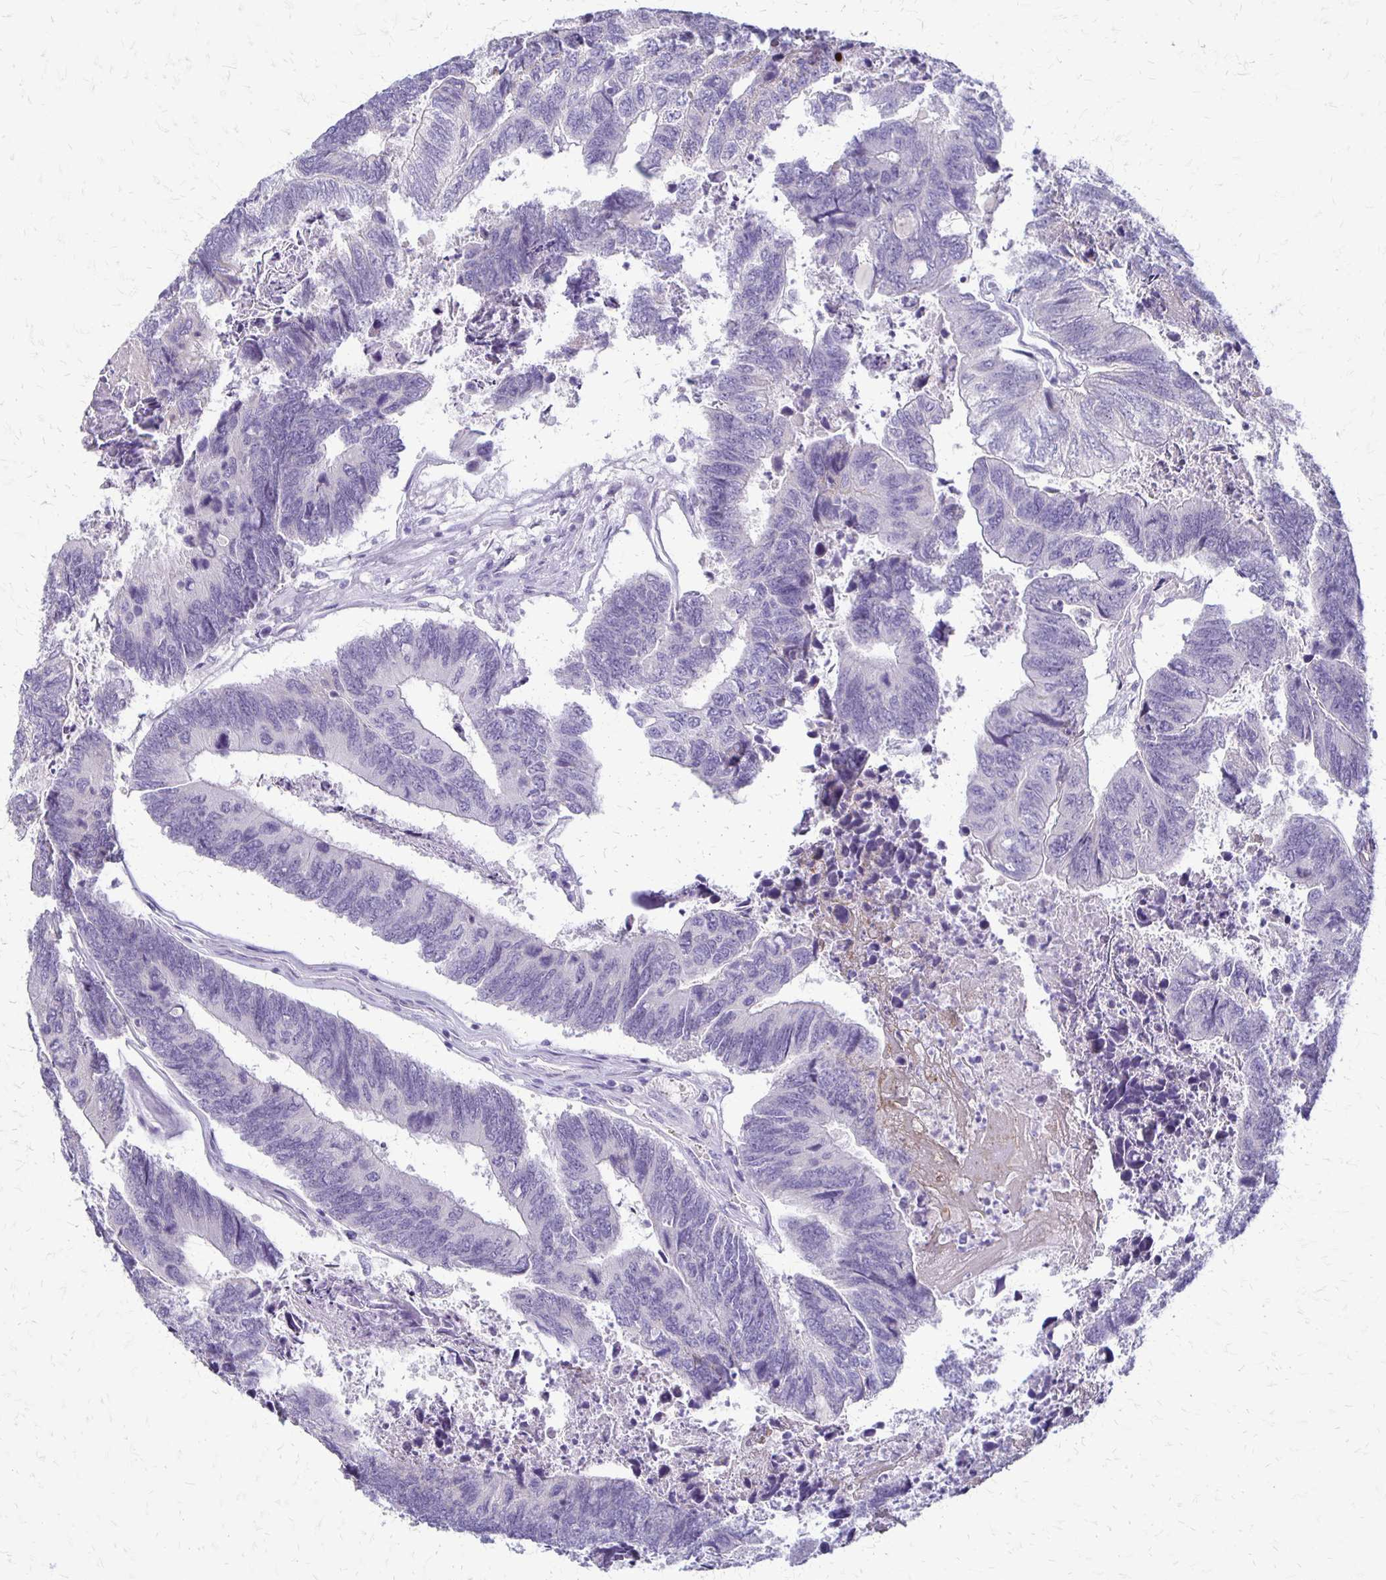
{"staining": {"intensity": "negative", "quantity": "none", "location": "none"}, "tissue": "colorectal cancer", "cell_type": "Tumor cells", "image_type": "cancer", "snomed": [{"axis": "morphology", "description": "Adenocarcinoma, NOS"}, {"axis": "topography", "description": "Colon"}], "caption": "Immunohistochemical staining of colorectal cancer demonstrates no significant expression in tumor cells.", "gene": "RHOC", "patient": {"sex": "female", "age": 67}}